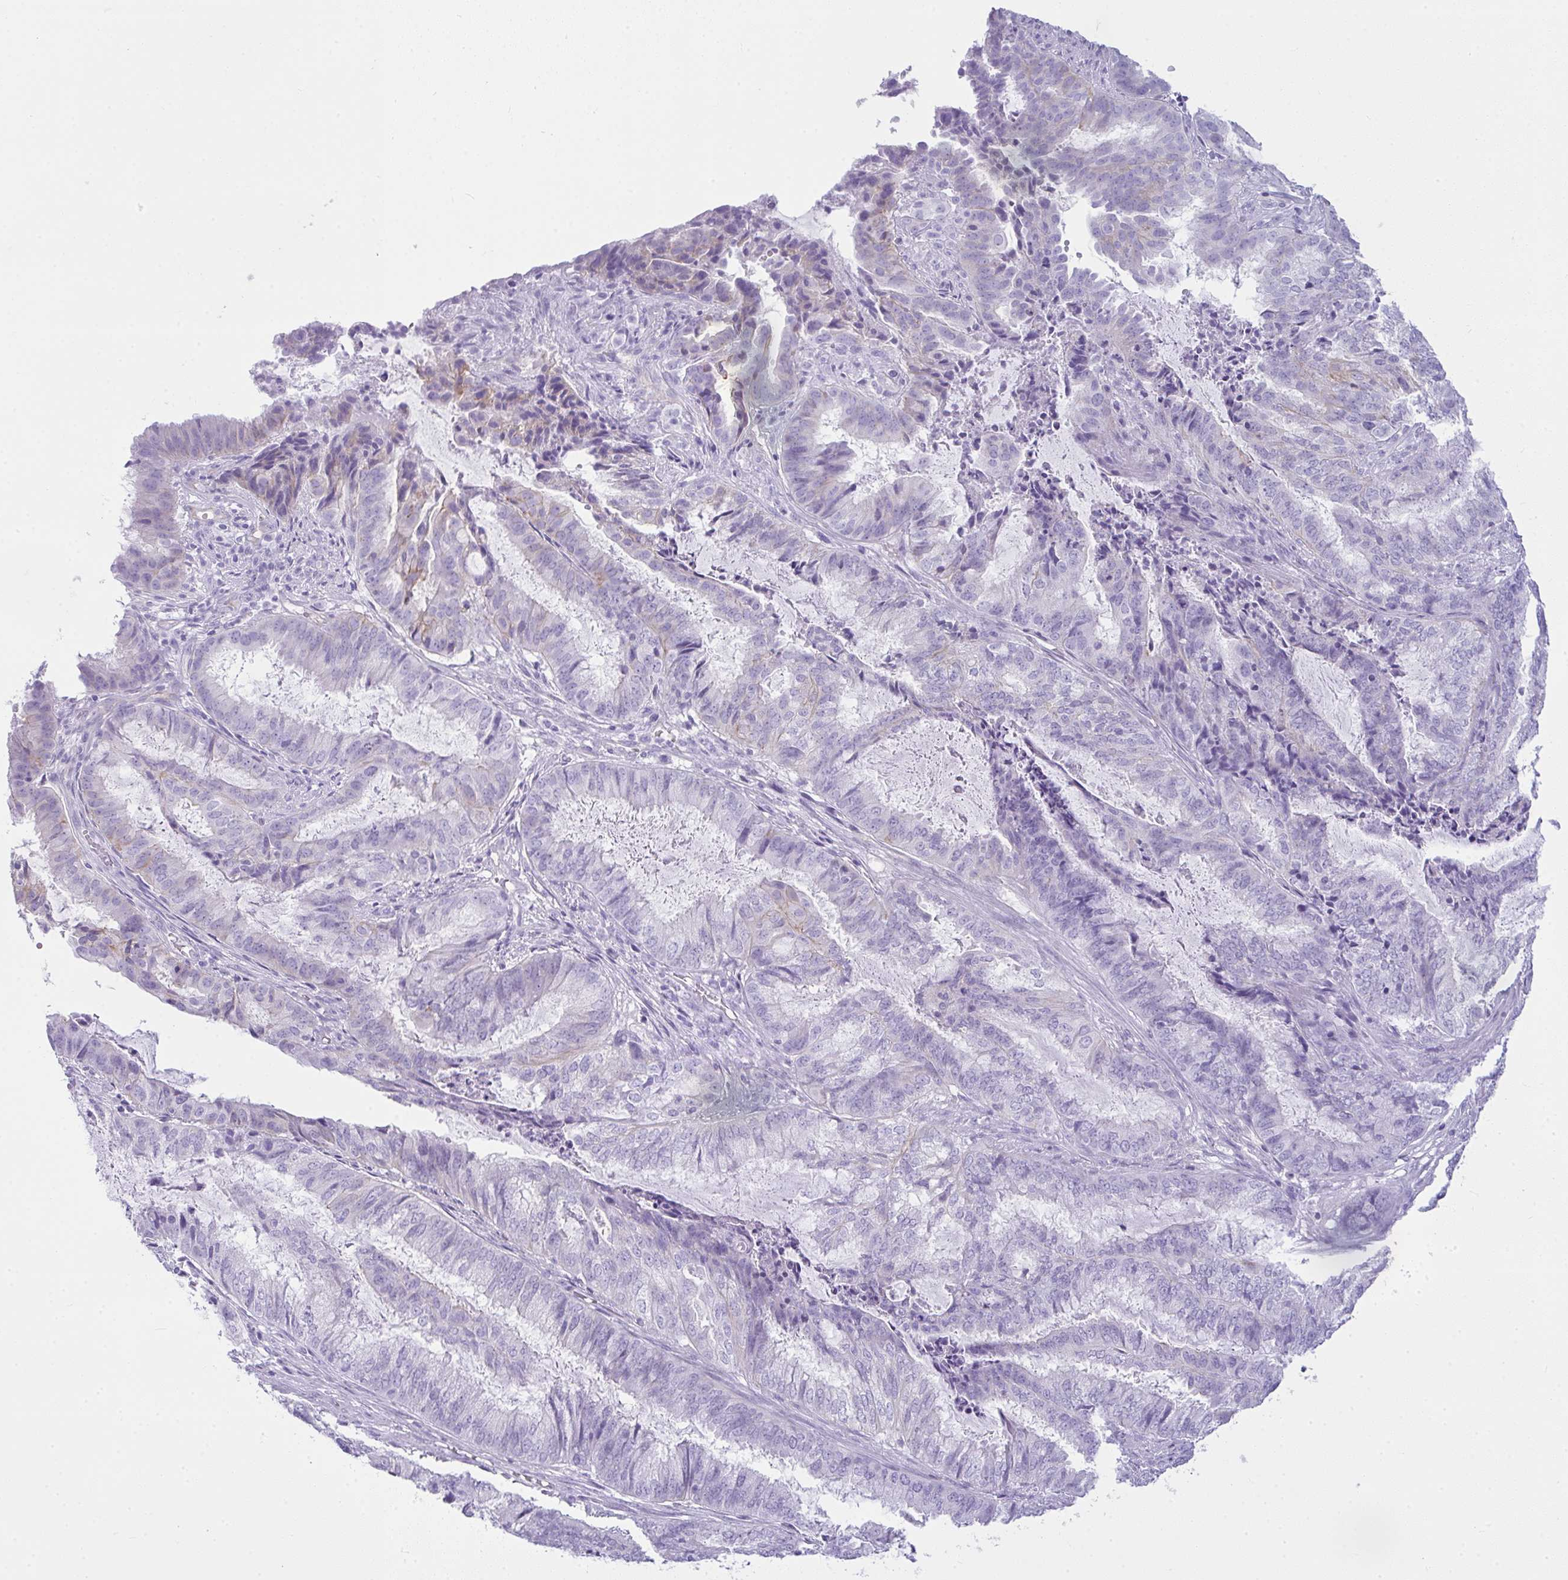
{"staining": {"intensity": "negative", "quantity": "none", "location": "none"}, "tissue": "endometrial cancer", "cell_type": "Tumor cells", "image_type": "cancer", "snomed": [{"axis": "morphology", "description": "Adenocarcinoma, NOS"}, {"axis": "topography", "description": "Endometrium"}], "caption": "Image shows no significant protein expression in tumor cells of adenocarcinoma (endometrial).", "gene": "RASL10A", "patient": {"sex": "female", "age": 51}}